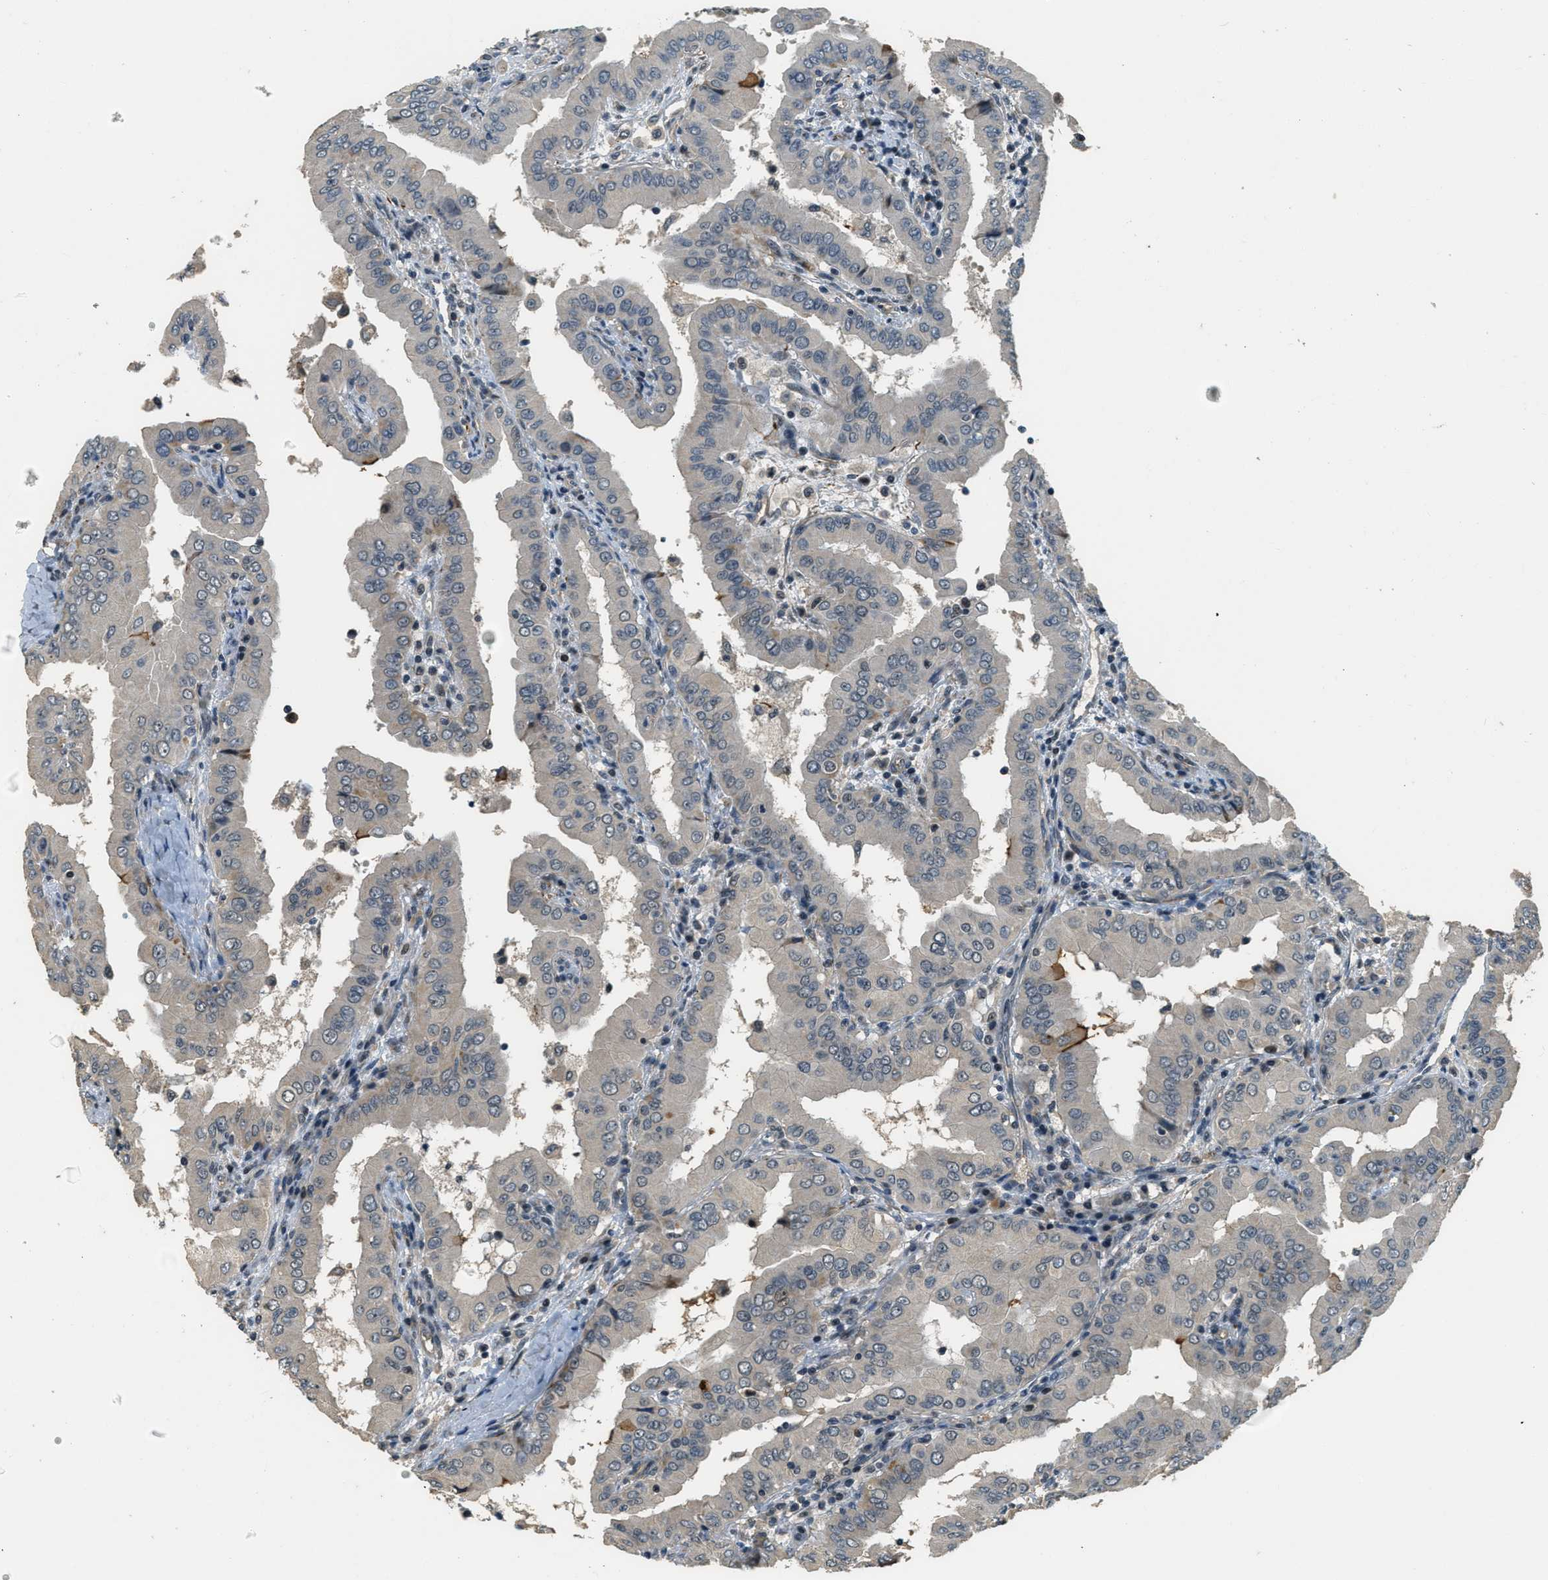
{"staining": {"intensity": "negative", "quantity": "none", "location": "none"}, "tissue": "thyroid cancer", "cell_type": "Tumor cells", "image_type": "cancer", "snomed": [{"axis": "morphology", "description": "Papillary adenocarcinoma, NOS"}, {"axis": "topography", "description": "Thyroid gland"}], "caption": "Tumor cells show no significant expression in thyroid cancer (papillary adenocarcinoma).", "gene": "MED21", "patient": {"sex": "male", "age": 33}}